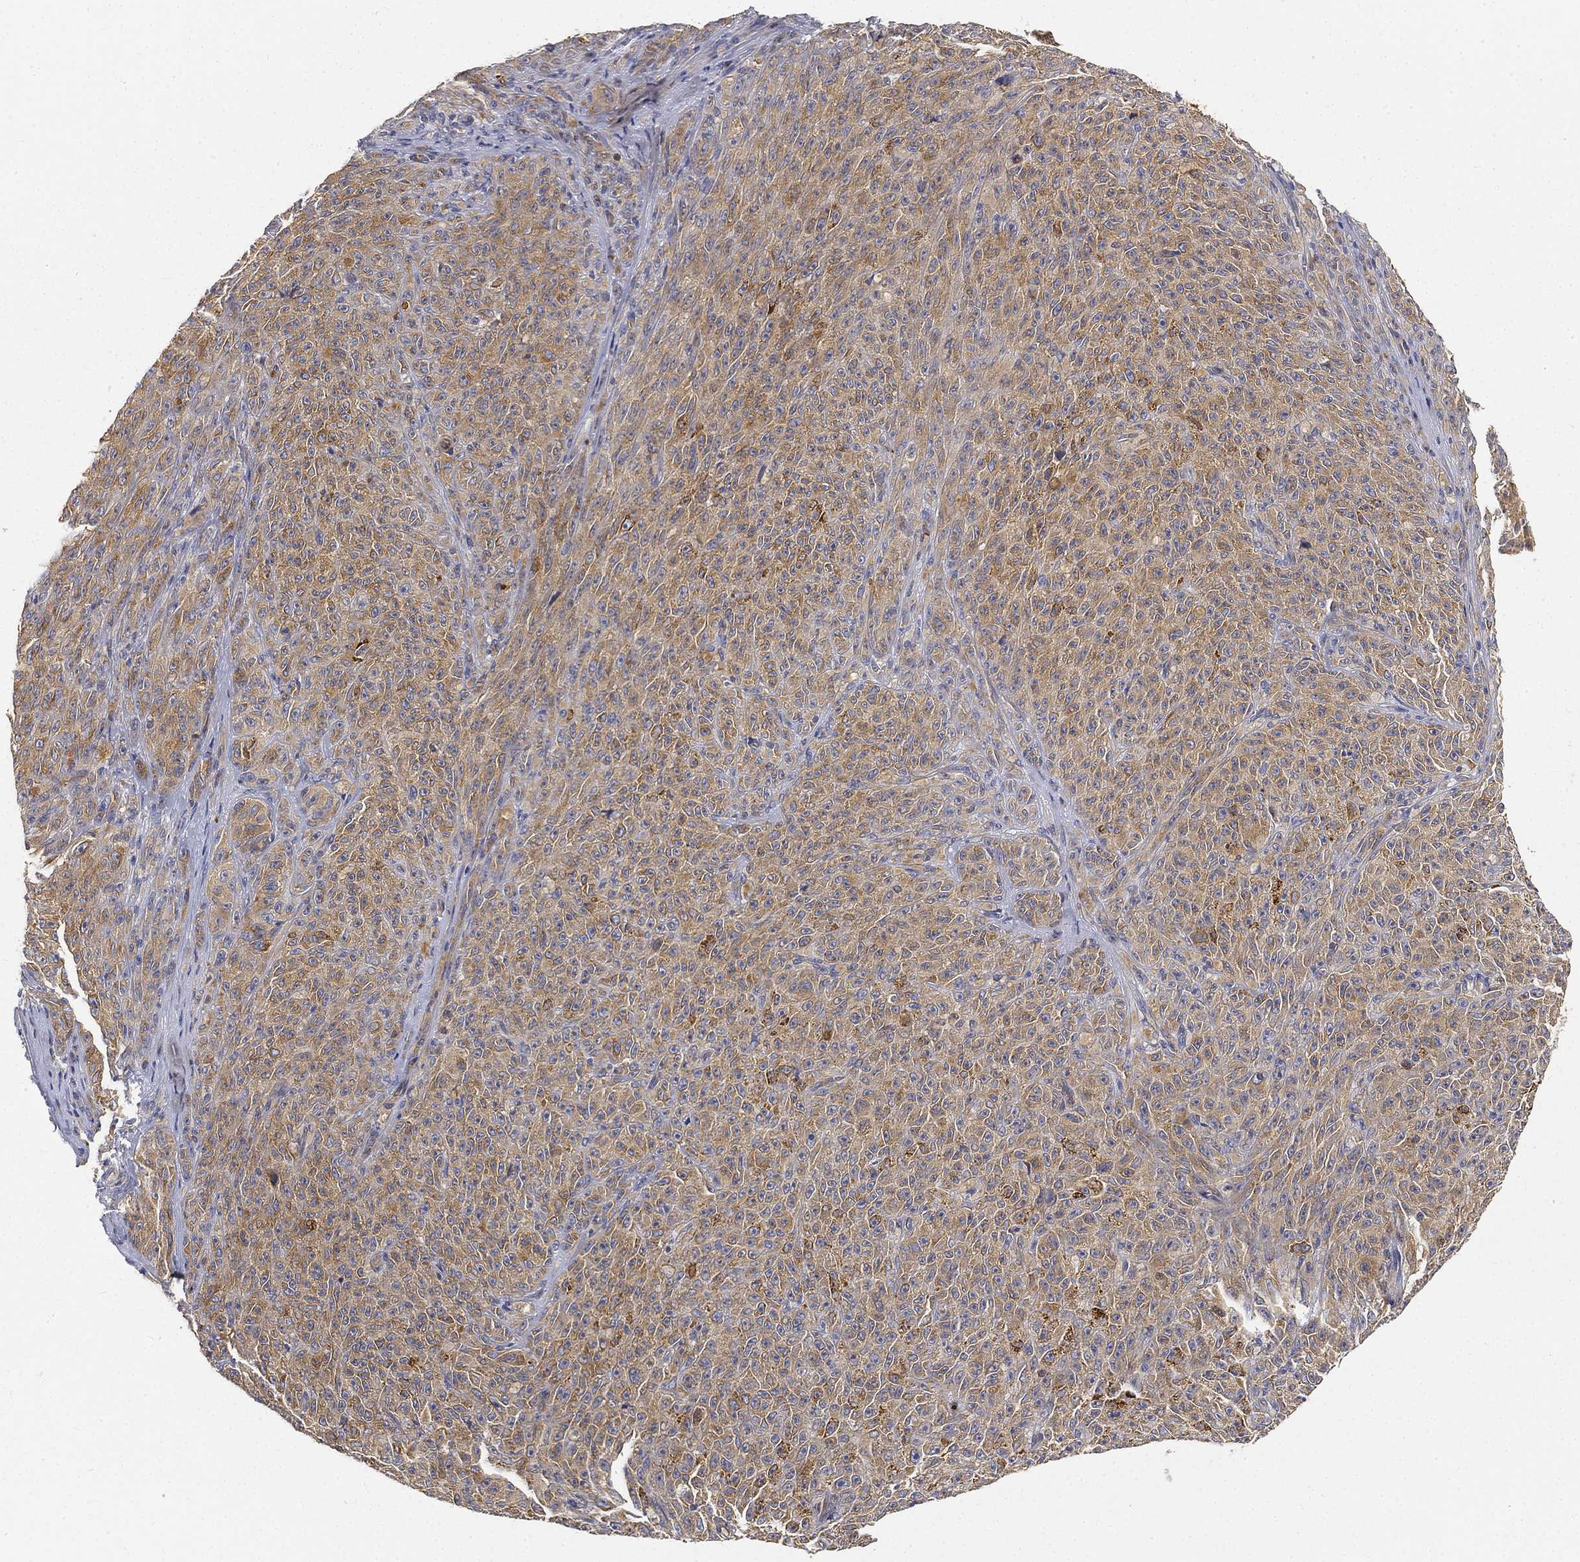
{"staining": {"intensity": "strong", "quantity": "25%-75%", "location": "cytoplasmic/membranous"}, "tissue": "melanoma", "cell_type": "Tumor cells", "image_type": "cancer", "snomed": [{"axis": "morphology", "description": "Malignant melanoma, NOS"}, {"axis": "topography", "description": "Skin"}], "caption": "Immunohistochemical staining of human malignant melanoma reveals high levels of strong cytoplasmic/membranous protein expression in approximately 25%-75% of tumor cells.", "gene": "TMEM25", "patient": {"sex": "female", "age": 82}}